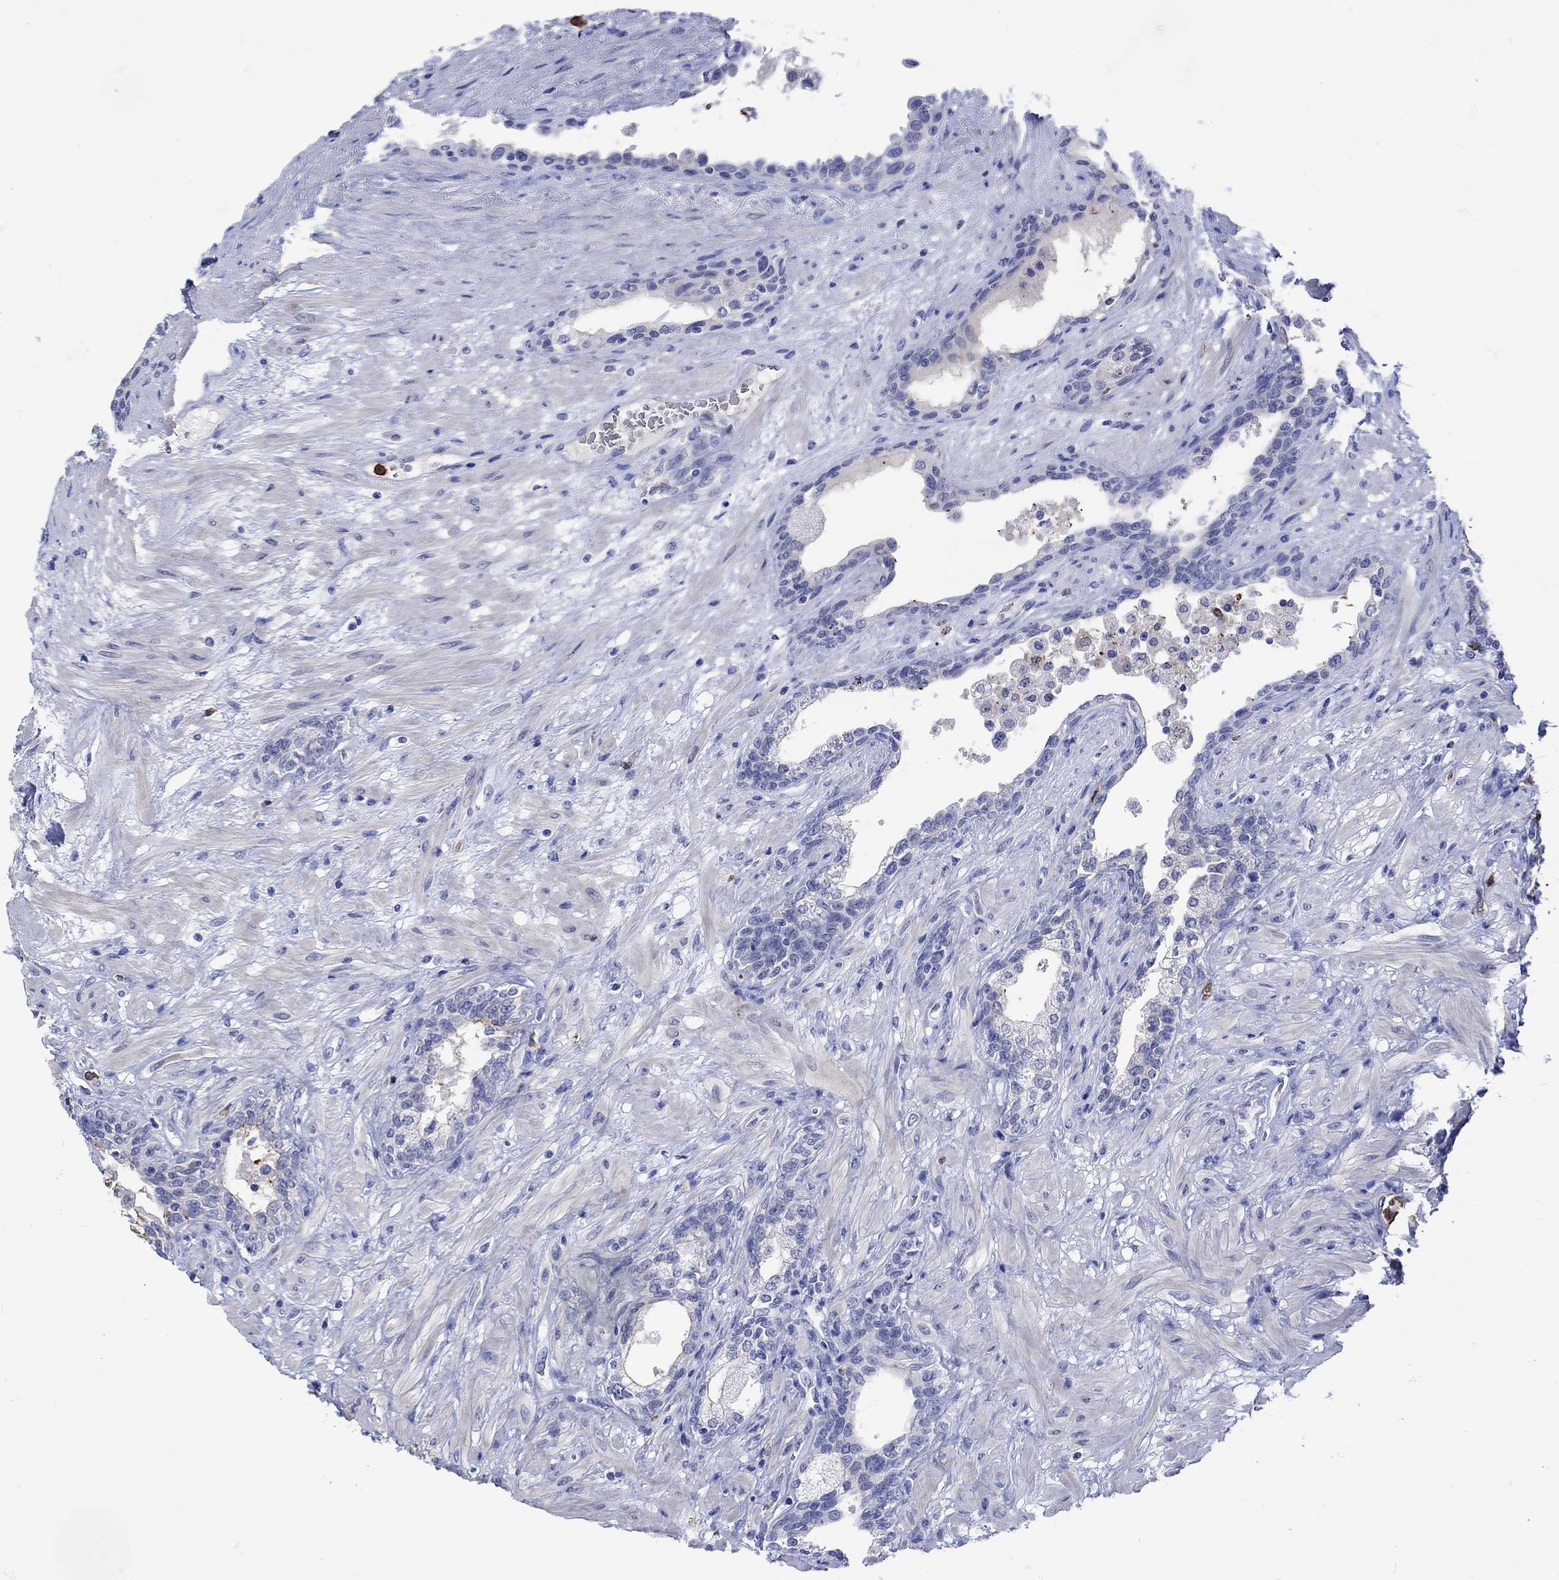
{"staining": {"intensity": "negative", "quantity": "none", "location": "none"}, "tissue": "prostate", "cell_type": "Glandular cells", "image_type": "normal", "snomed": [{"axis": "morphology", "description": "Normal tissue, NOS"}, {"axis": "topography", "description": "Prostate"}], "caption": "Prostate stained for a protein using IHC demonstrates no staining glandular cells.", "gene": "LINGO3", "patient": {"sex": "male", "age": 63}}